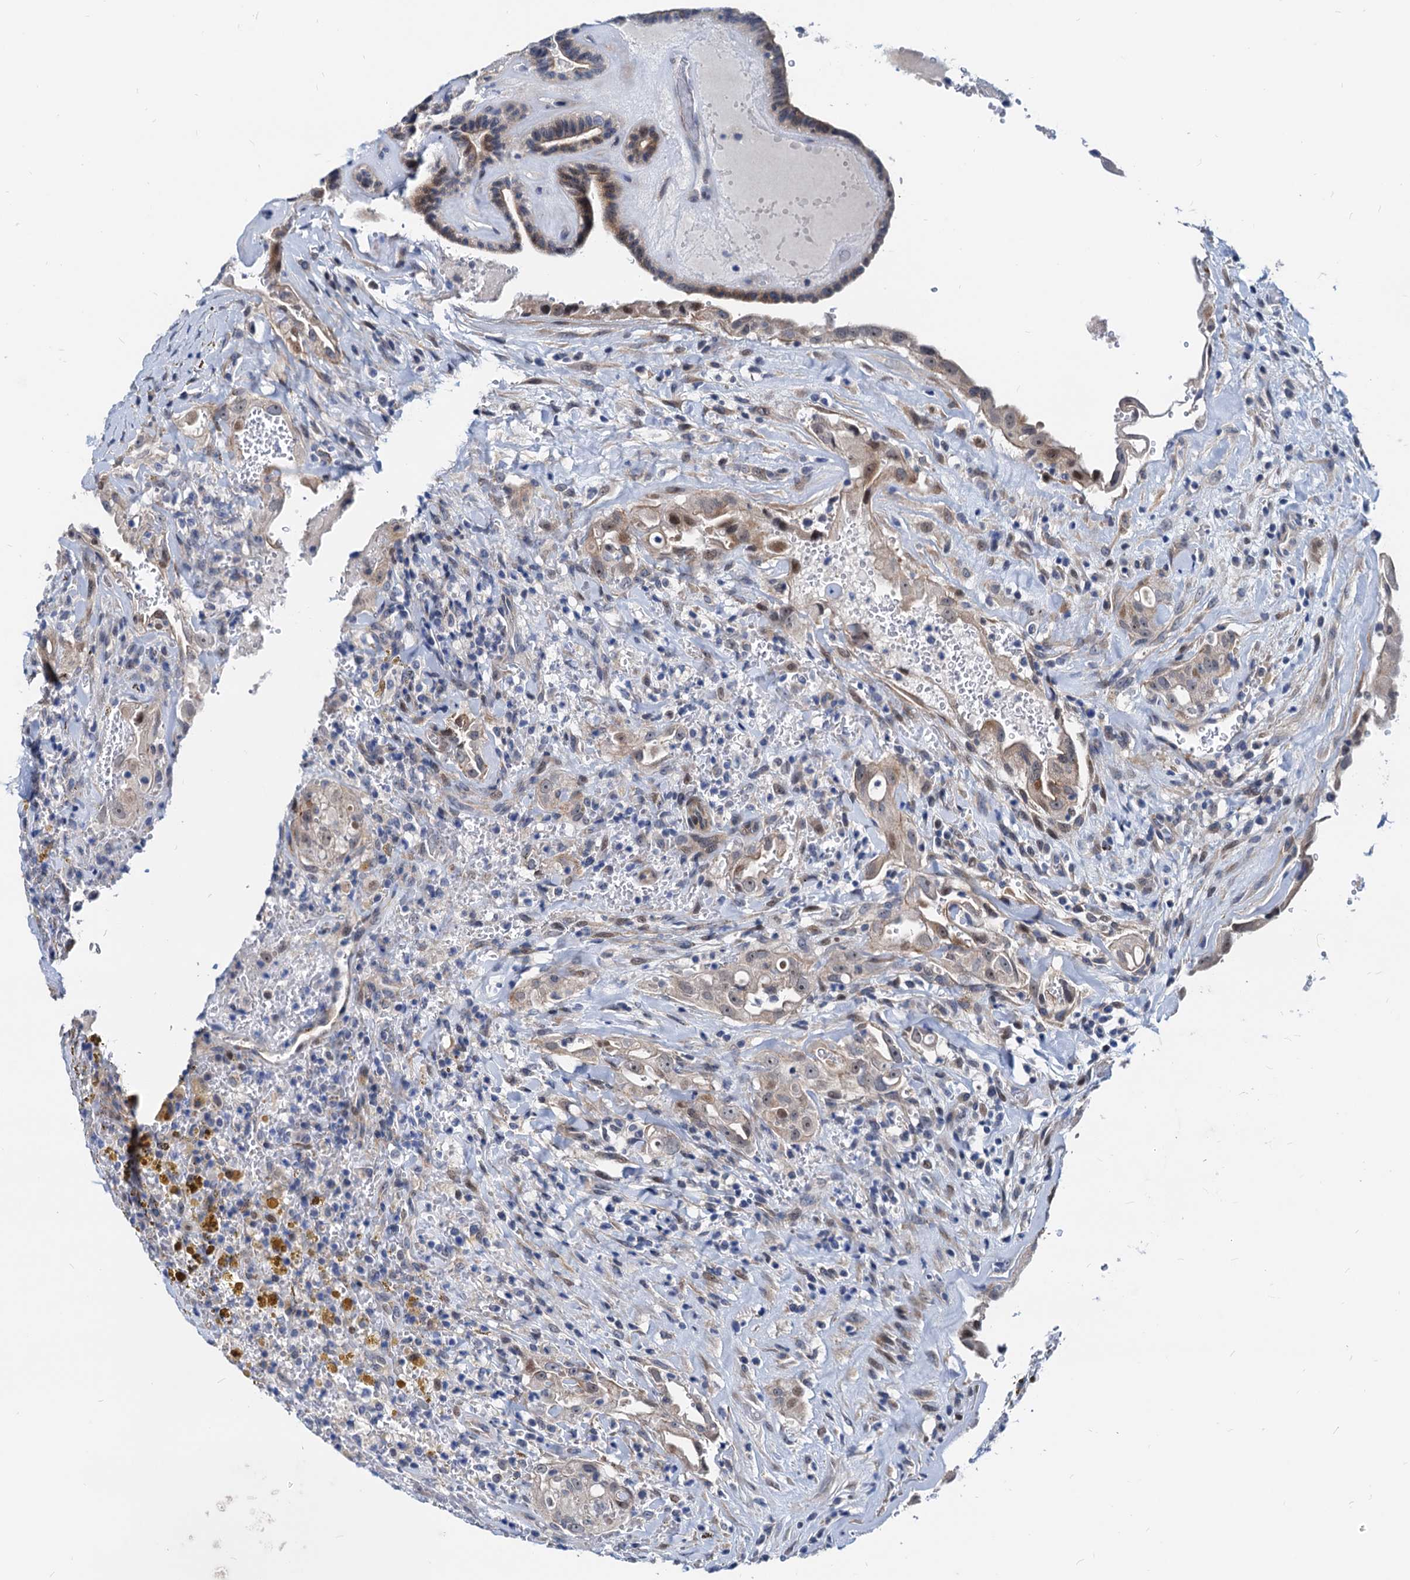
{"staining": {"intensity": "weak", "quantity": ">75%", "location": "cytoplasmic/membranous,nuclear"}, "tissue": "thyroid cancer", "cell_type": "Tumor cells", "image_type": "cancer", "snomed": [{"axis": "morphology", "description": "Papillary adenocarcinoma, NOS"}, {"axis": "topography", "description": "Thyroid gland"}], "caption": "Immunohistochemistry (DAB) staining of human thyroid cancer demonstrates weak cytoplasmic/membranous and nuclear protein expression in about >75% of tumor cells.", "gene": "HSF2", "patient": {"sex": "male", "age": 77}}